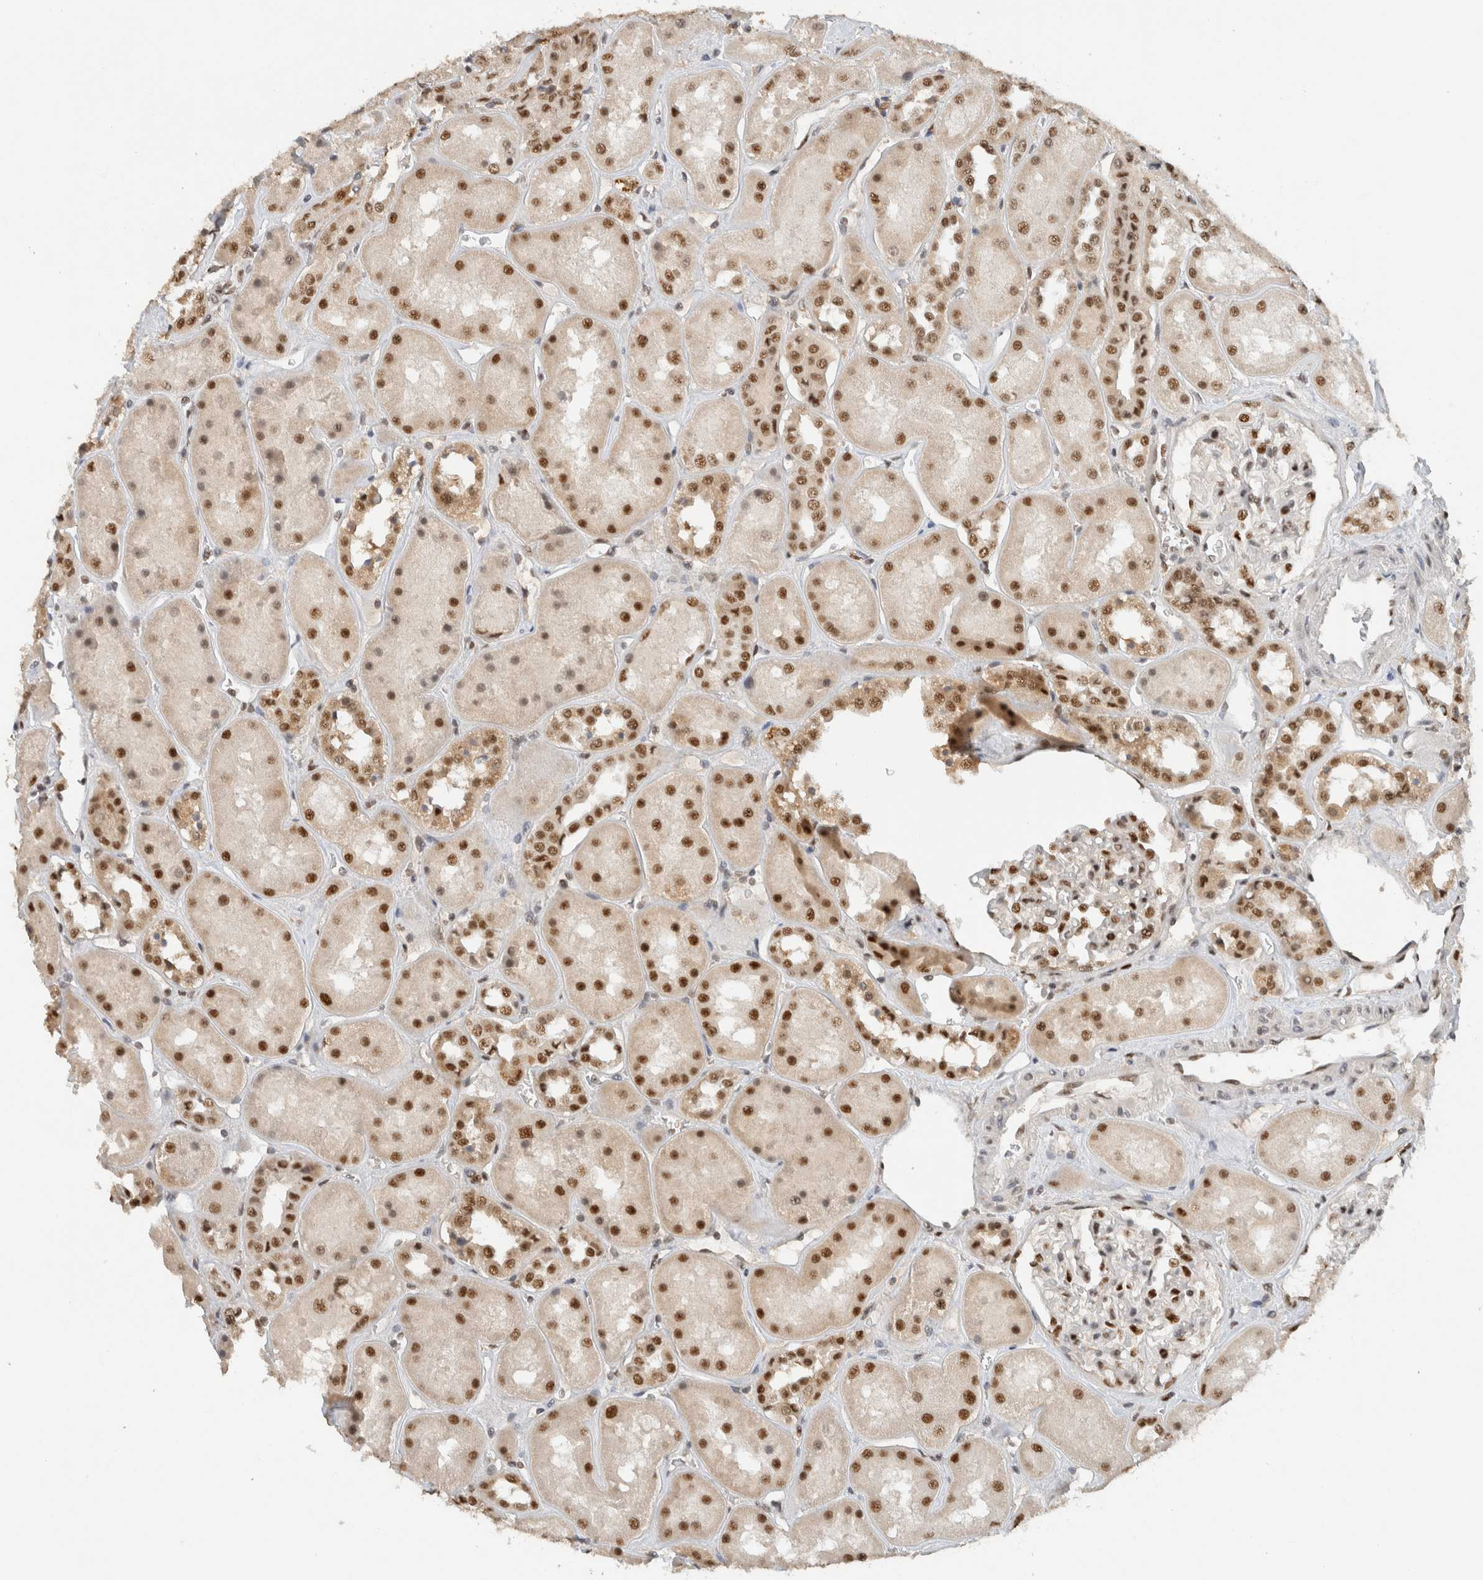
{"staining": {"intensity": "strong", "quantity": "25%-75%", "location": "nuclear"}, "tissue": "kidney", "cell_type": "Cells in glomeruli", "image_type": "normal", "snomed": [{"axis": "morphology", "description": "Normal tissue, NOS"}, {"axis": "topography", "description": "Kidney"}], "caption": "Cells in glomeruli exhibit high levels of strong nuclear positivity in about 25%-75% of cells in unremarkable human kidney.", "gene": "DDX42", "patient": {"sex": "male", "age": 70}}